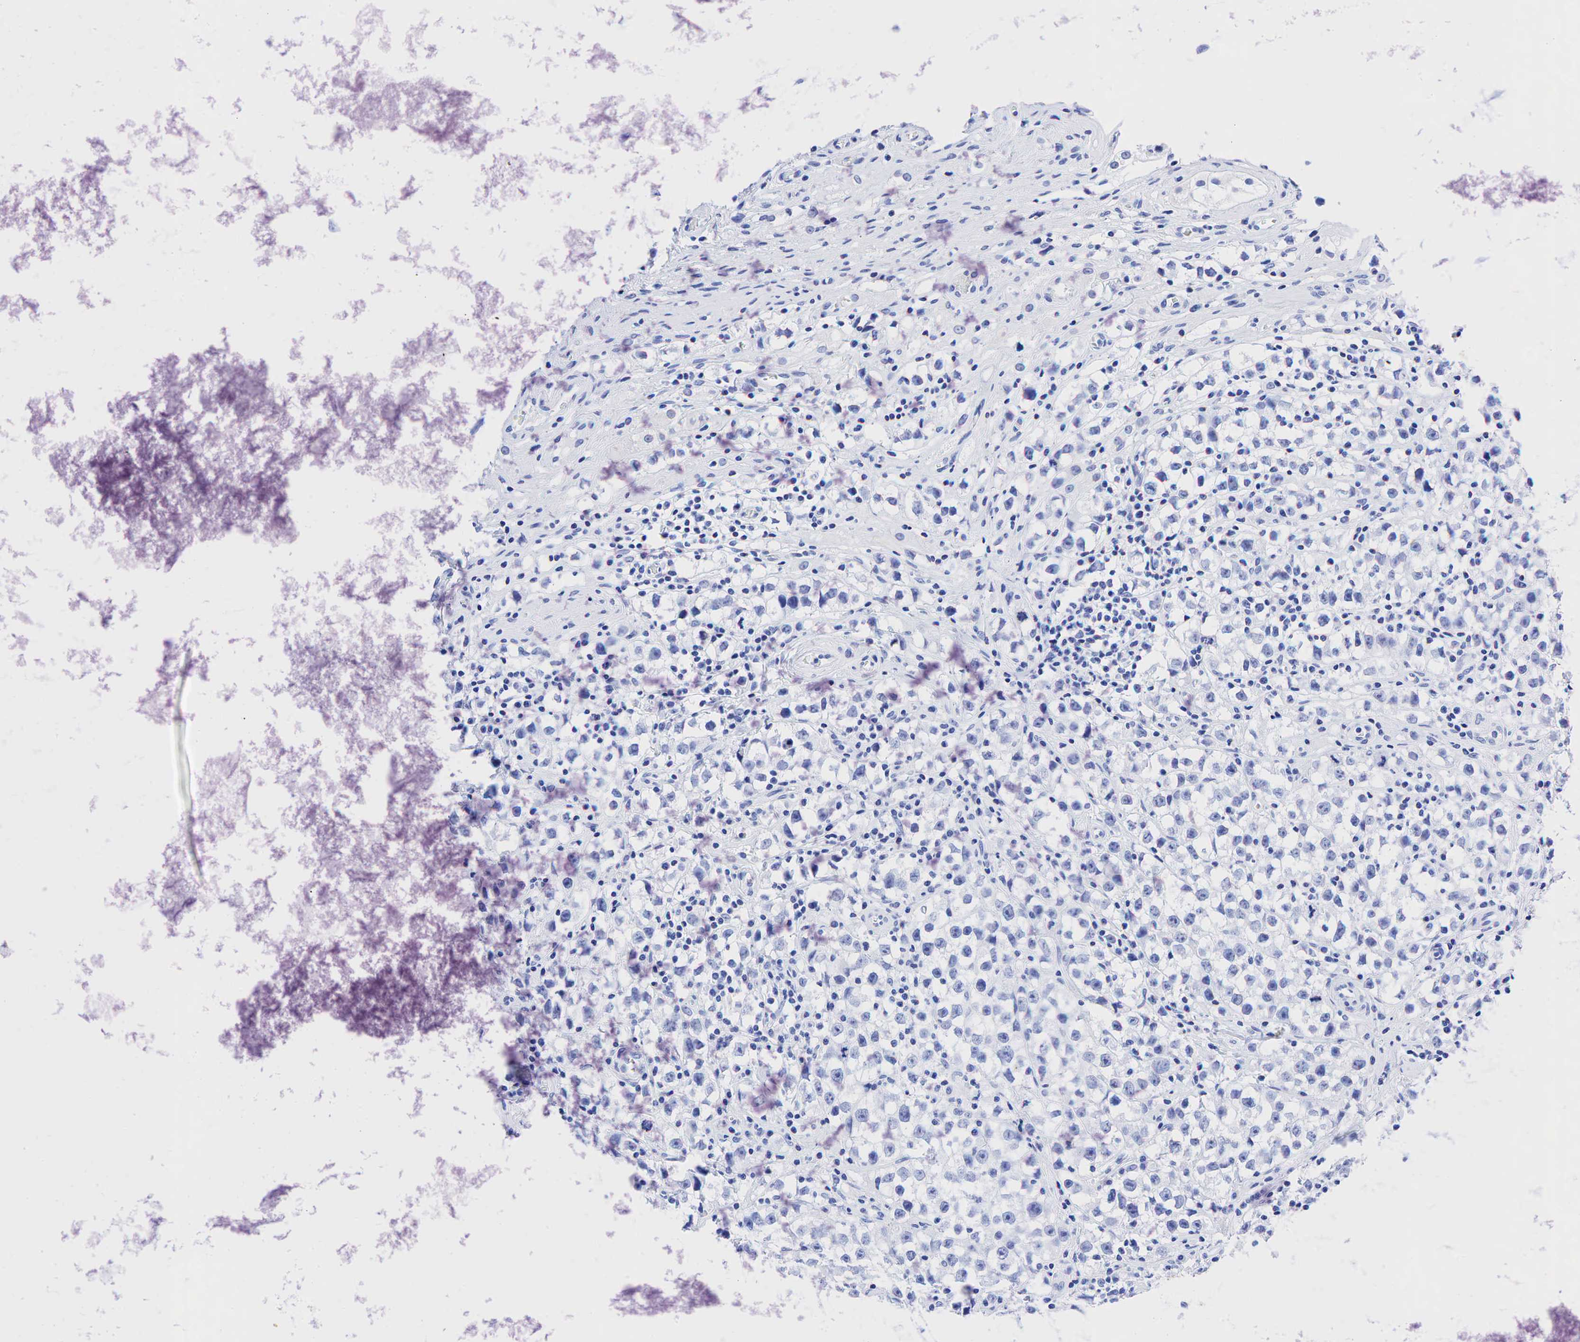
{"staining": {"intensity": "negative", "quantity": "none", "location": "none"}, "tissue": "testis cancer", "cell_type": "Tumor cells", "image_type": "cancer", "snomed": [{"axis": "morphology", "description": "Seminoma, NOS"}, {"axis": "topography", "description": "Testis"}], "caption": "An image of human seminoma (testis) is negative for staining in tumor cells. Nuclei are stained in blue.", "gene": "KRT19", "patient": {"sex": "male", "age": 35}}